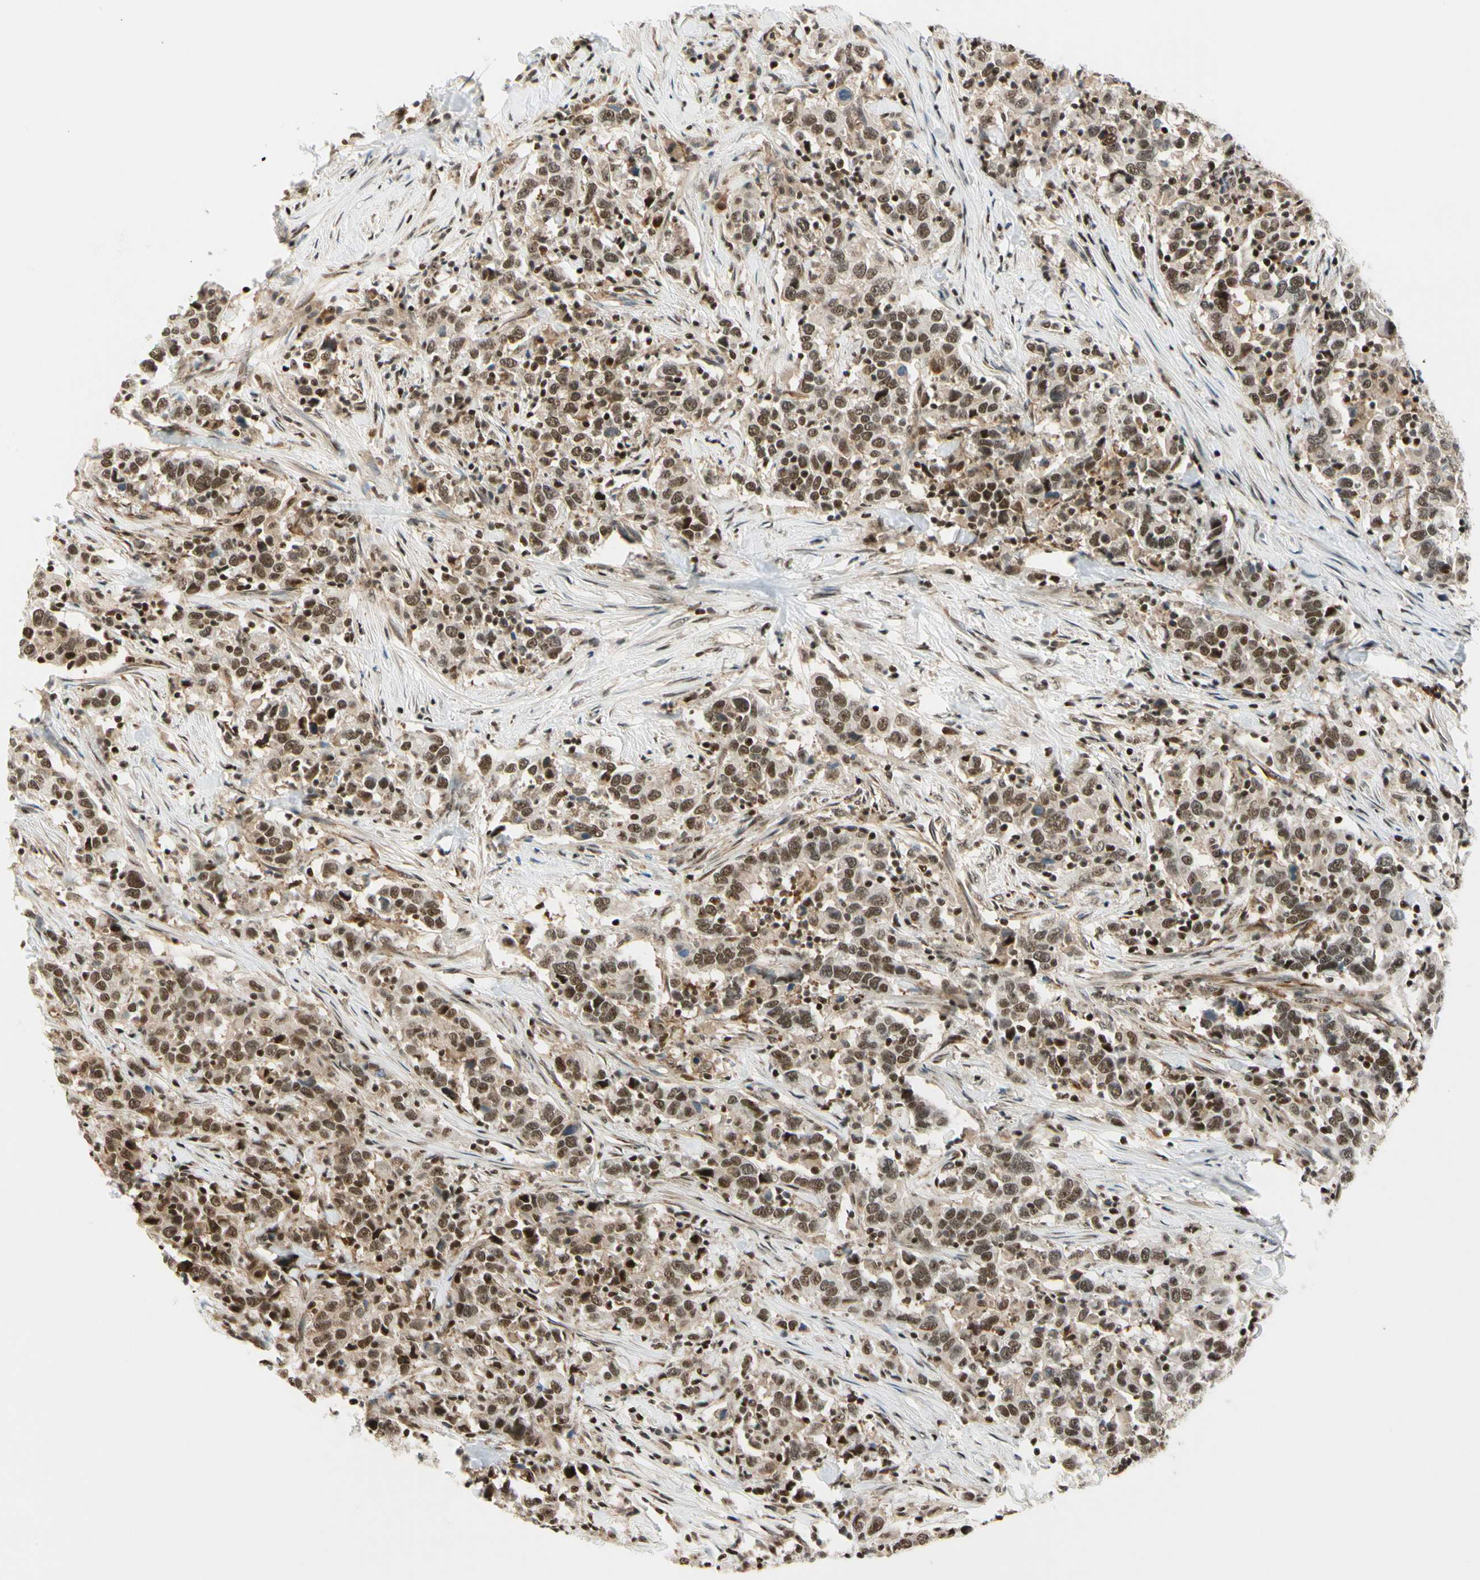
{"staining": {"intensity": "moderate", "quantity": ">75%", "location": "cytoplasmic/membranous,nuclear"}, "tissue": "urothelial cancer", "cell_type": "Tumor cells", "image_type": "cancer", "snomed": [{"axis": "morphology", "description": "Urothelial carcinoma, High grade"}, {"axis": "topography", "description": "Urinary bladder"}], "caption": "DAB immunohistochemical staining of high-grade urothelial carcinoma displays moderate cytoplasmic/membranous and nuclear protein positivity in approximately >75% of tumor cells. Using DAB (brown) and hematoxylin (blue) stains, captured at high magnification using brightfield microscopy.", "gene": "DAXX", "patient": {"sex": "male", "age": 61}}